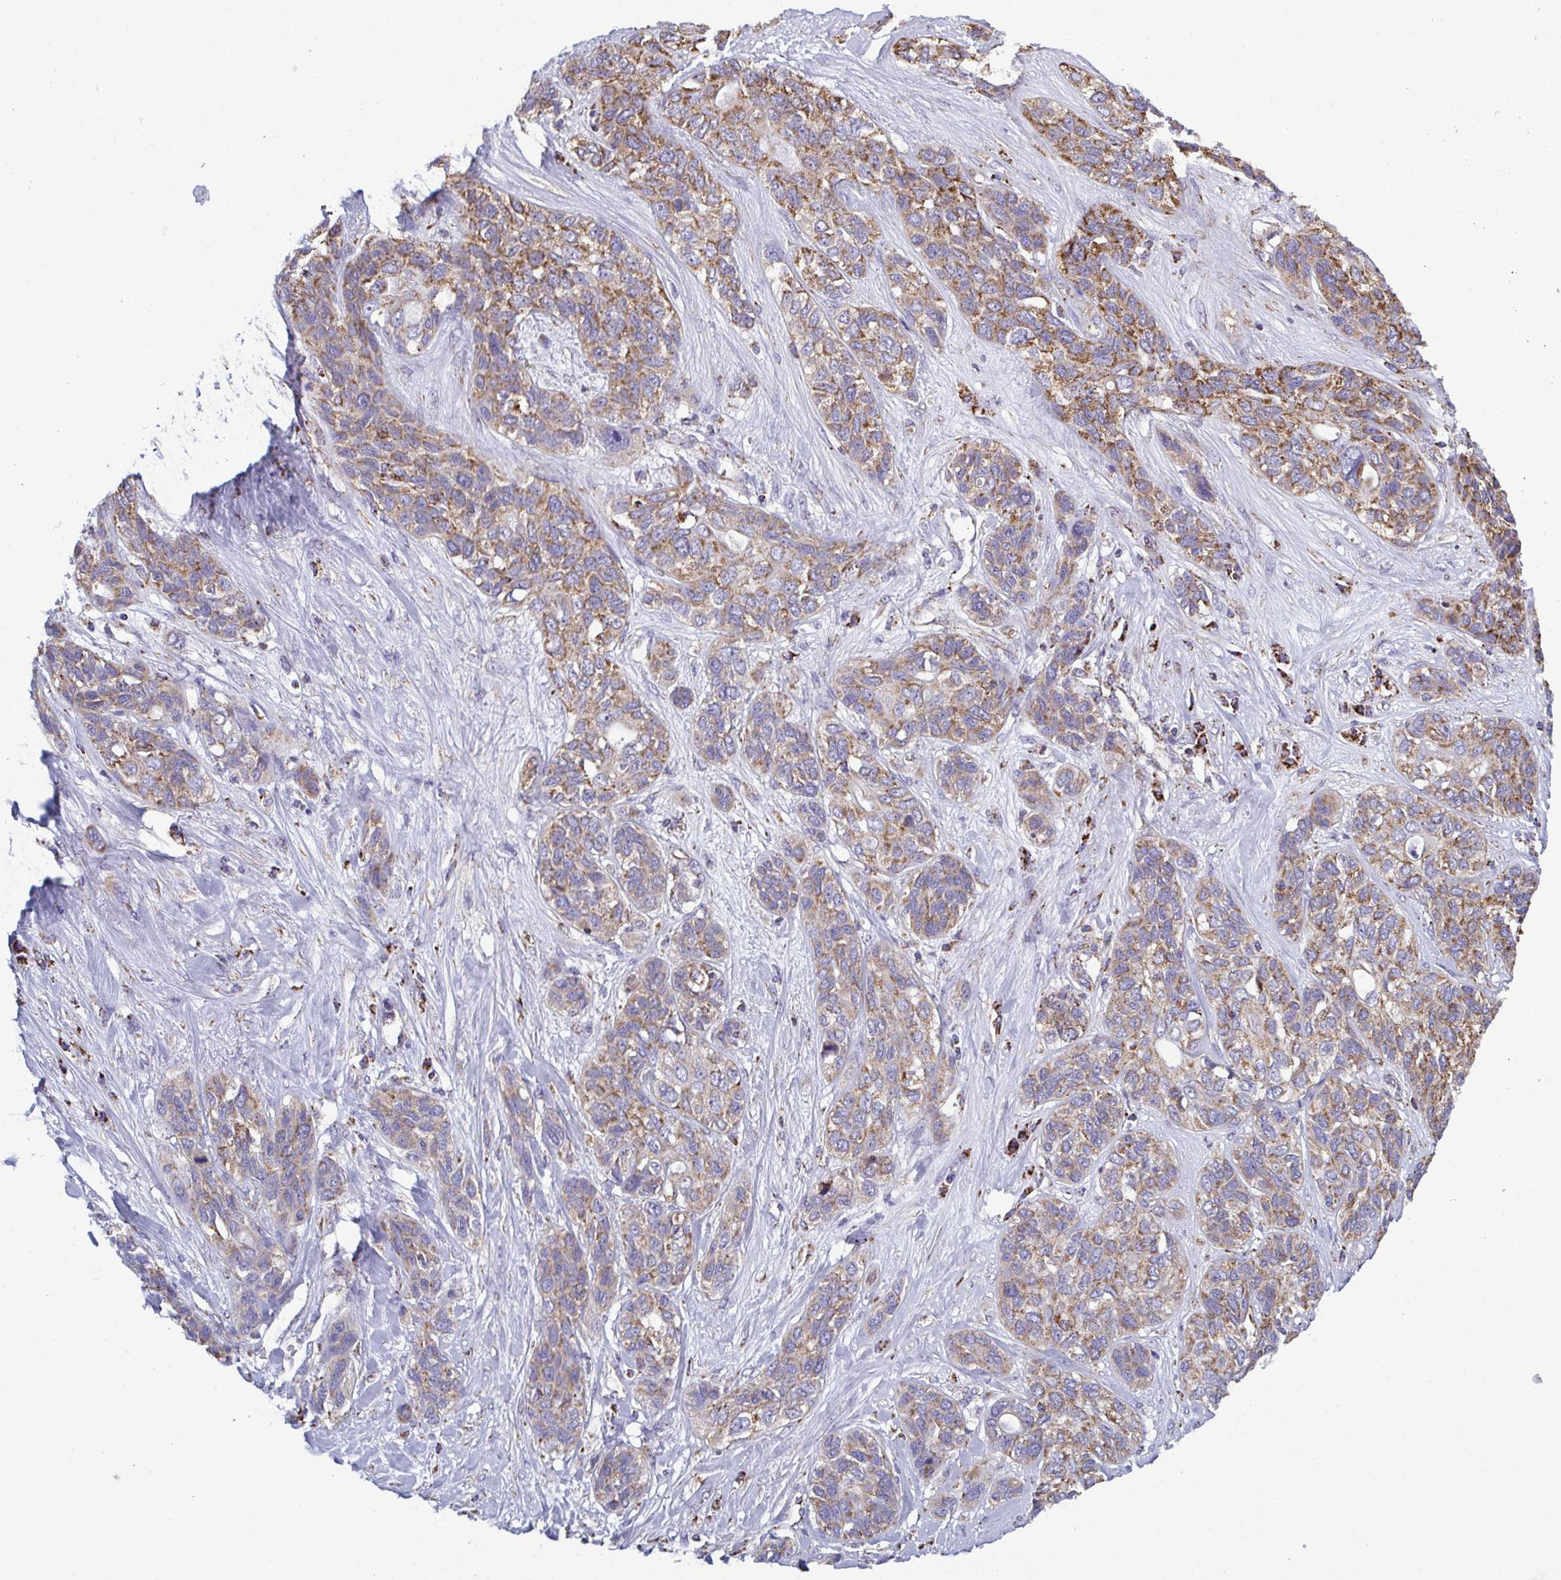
{"staining": {"intensity": "moderate", "quantity": ">75%", "location": "cytoplasmic/membranous"}, "tissue": "lung cancer", "cell_type": "Tumor cells", "image_type": "cancer", "snomed": [{"axis": "morphology", "description": "Squamous cell carcinoma, NOS"}, {"axis": "topography", "description": "Lung"}], "caption": "Immunohistochemical staining of human lung squamous cell carcinoma displays medium levels of moderate cytoplasmic/membranous protein staining in approximately >75% of tumor cells.", "gene": "CSDE1", "patient": {"sex": "female", "age": 70}}